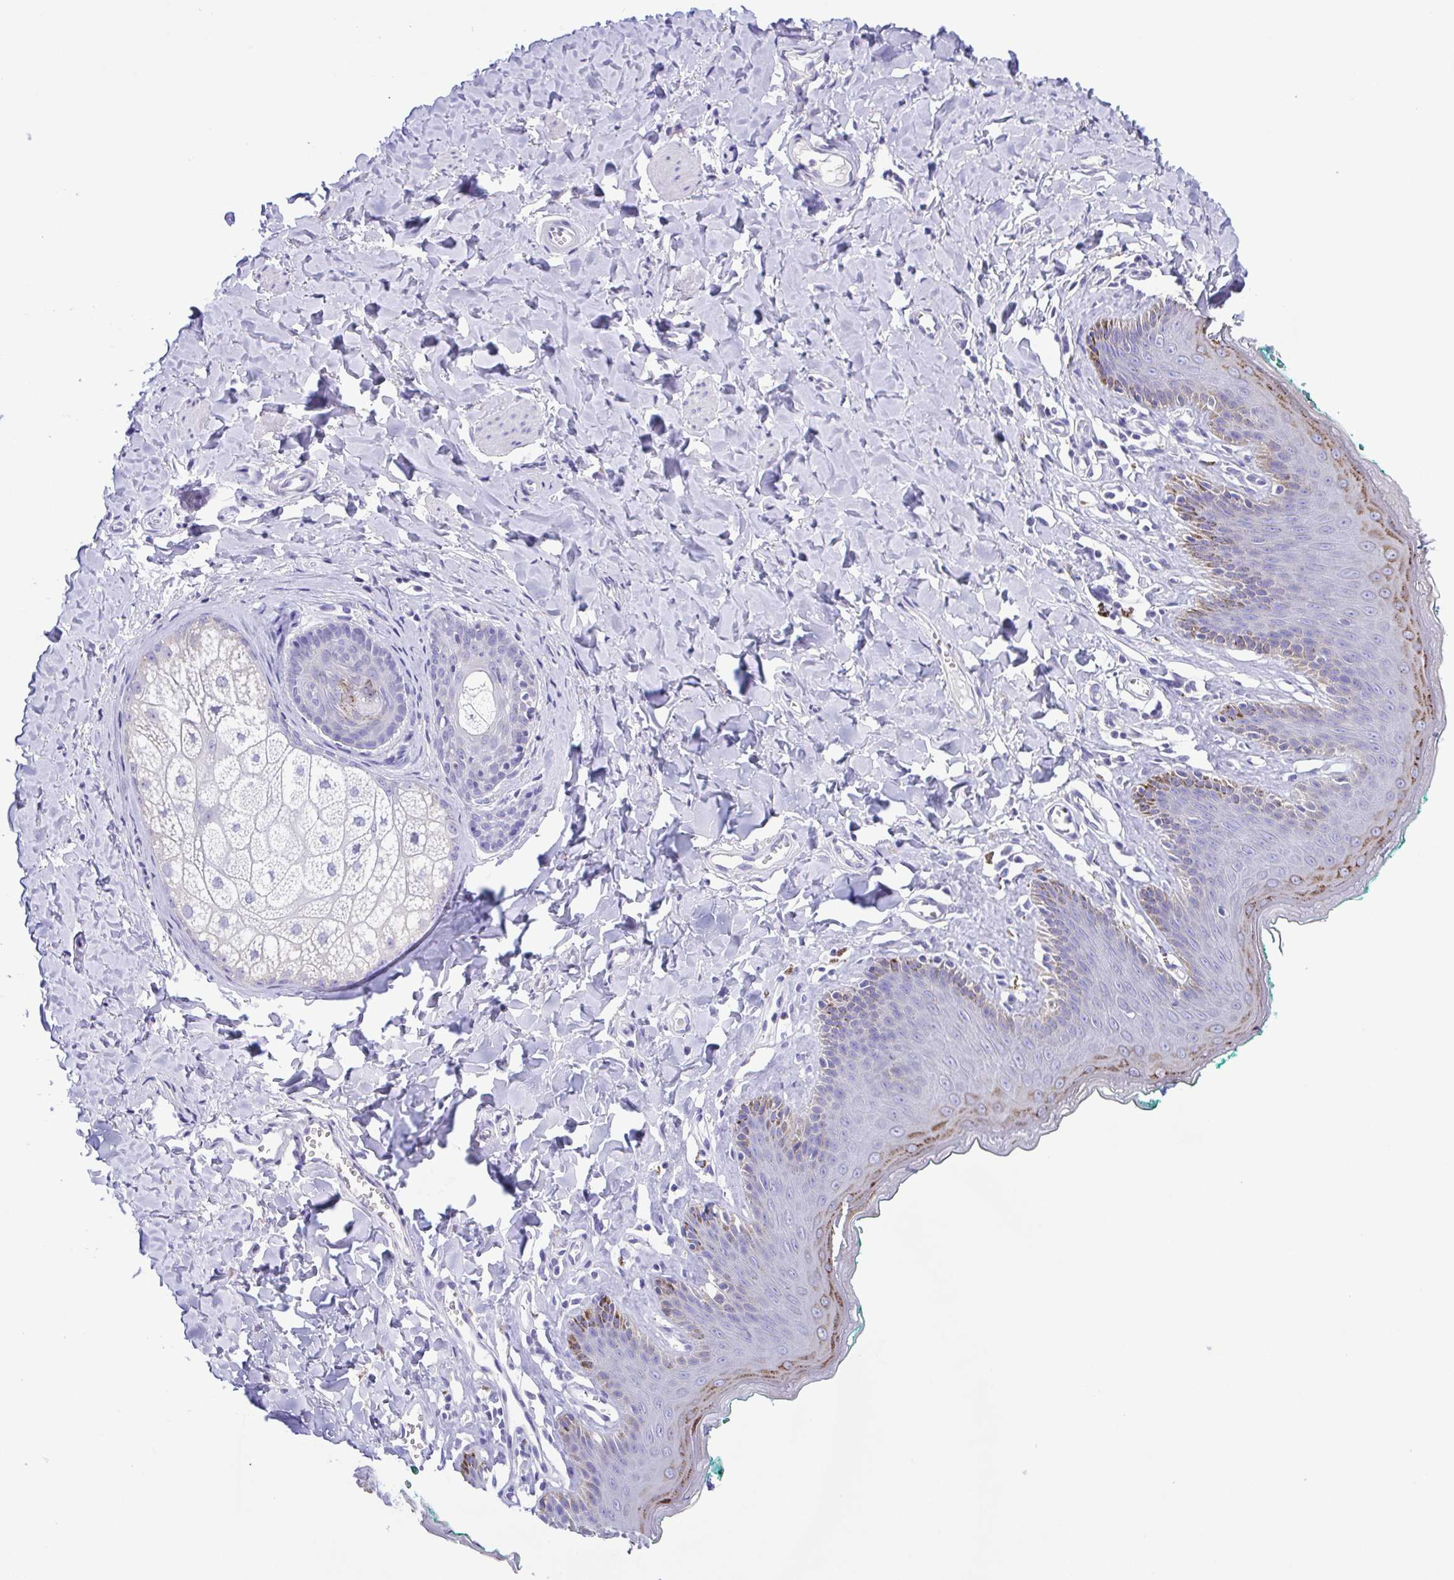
{"staining": {"intensity": "moderate", "quantity": "<25%", "location": "cytoplasmic/membranous"}, "tissue": "skin", "cell_type": "Epidermal cells", "image_type": "normal", "snomed": [{"axis": "morphology", "description": "Normal tissue, NOS"}, {"axis": "topography", "description": "Vulva"}, {"axis": "topography", "description": "Peripheral nerve tissue"}], "caption": "DAB immunohistochemical staining of benign human skin shows moderate cytoplasmic/membranous protein staining in approximately <25% of epidermal cells. The staining was performed using DAB, with brown indicating positive protein expression. Nuclei are stained blue with hematoxylin.", "gene": "CD72", "patient": {"sex": "female", "age": 66}}